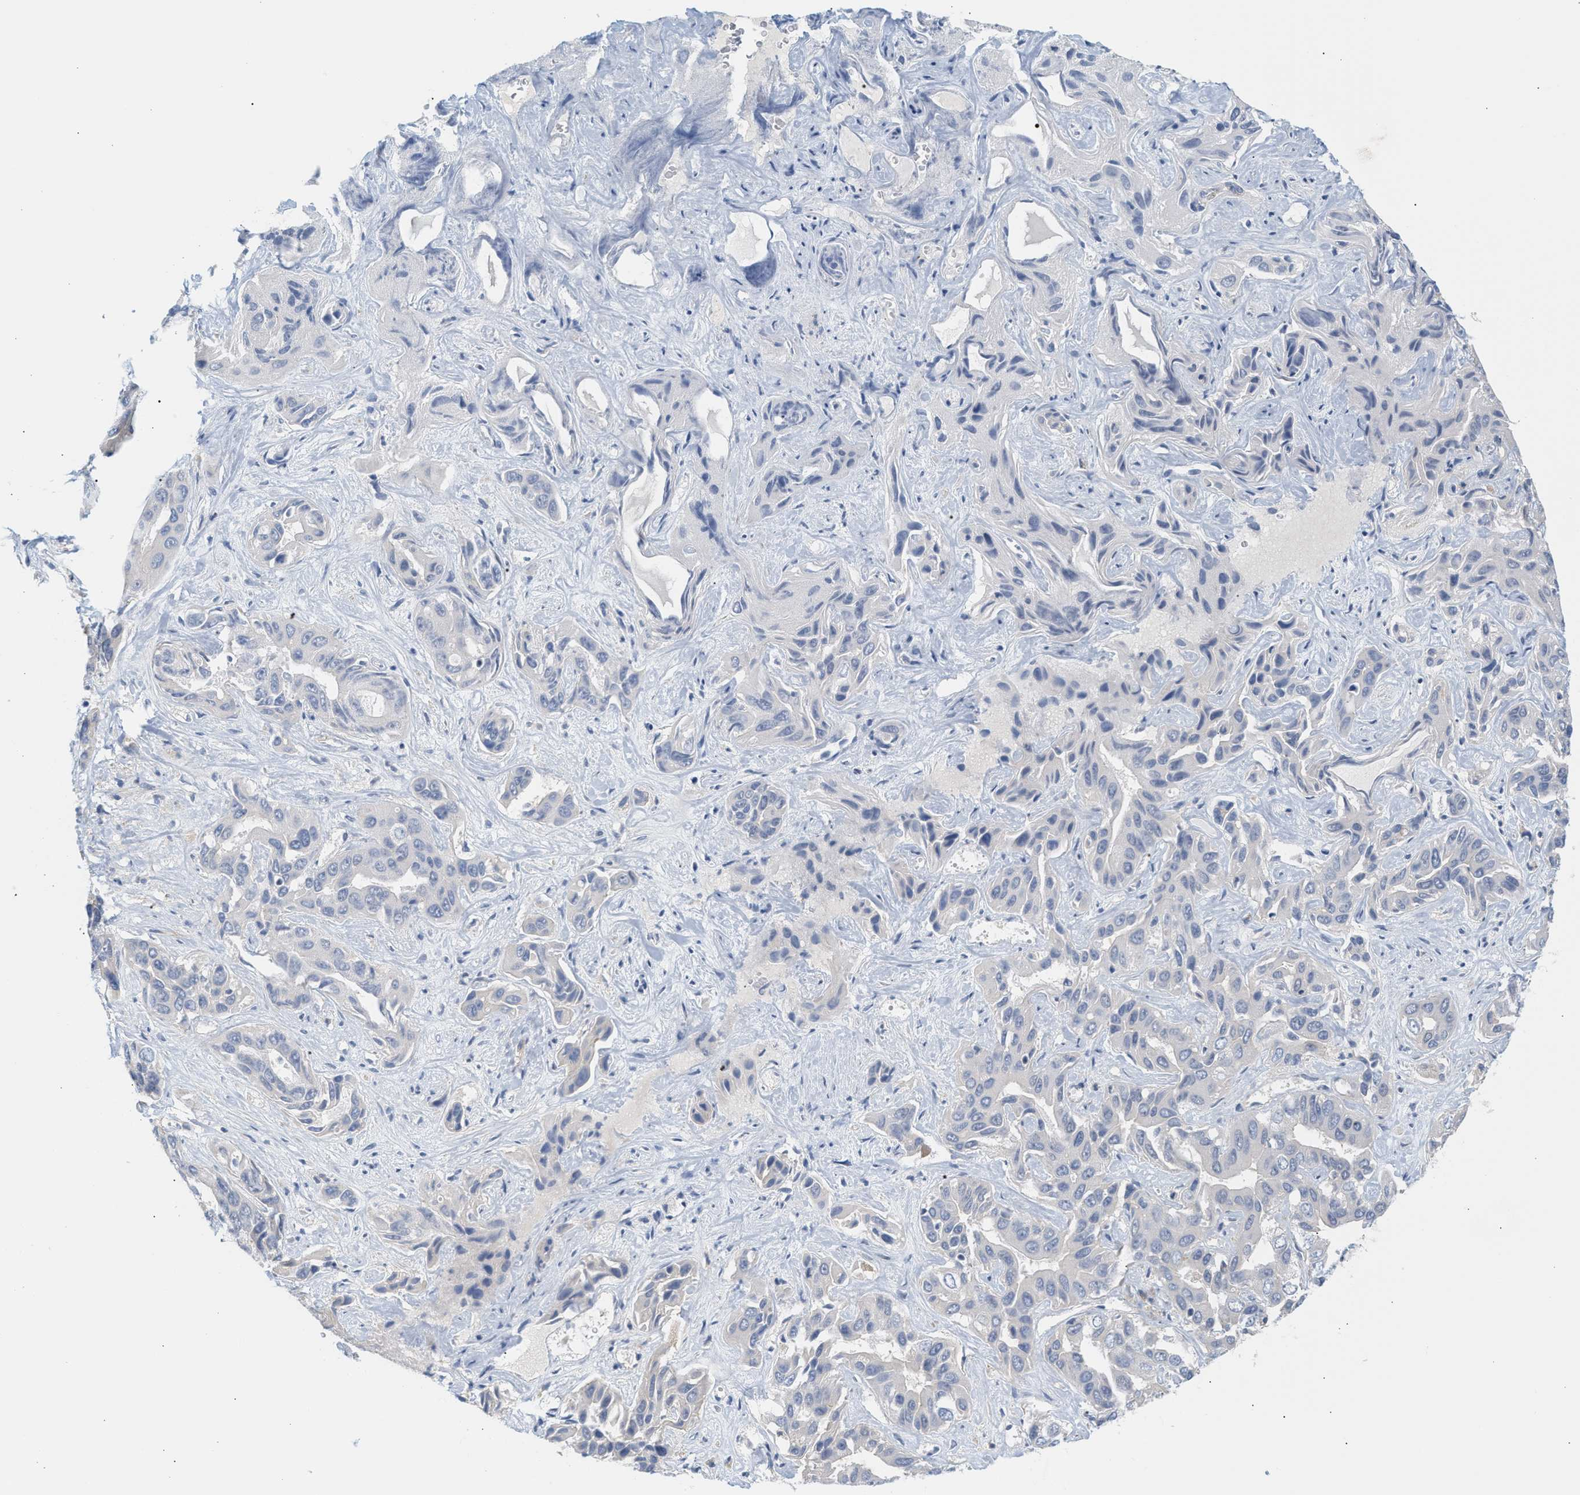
{"staining": {"intensity": "negative", "quantity": "none", "location": "none"}, "tissue": "liver cancer", "cell_type": "Tumor cells", "image_type": "cancer", "snomed": [{"axis": "morphology", "description": "Cholangiocarcinoma"}, {"axis": "topography", "description": "Liver"}], "caption": "Immunohistochemistry (IHC) photomicrograph of neoplastic tissue: cholangiocarcinoma (liver) stained with DAB shows no significant protein positivity in tumor cells. Nuclei are stained in blue.", "gene": "LRCH1", "patient": {"sex": "female", "age": 52}}